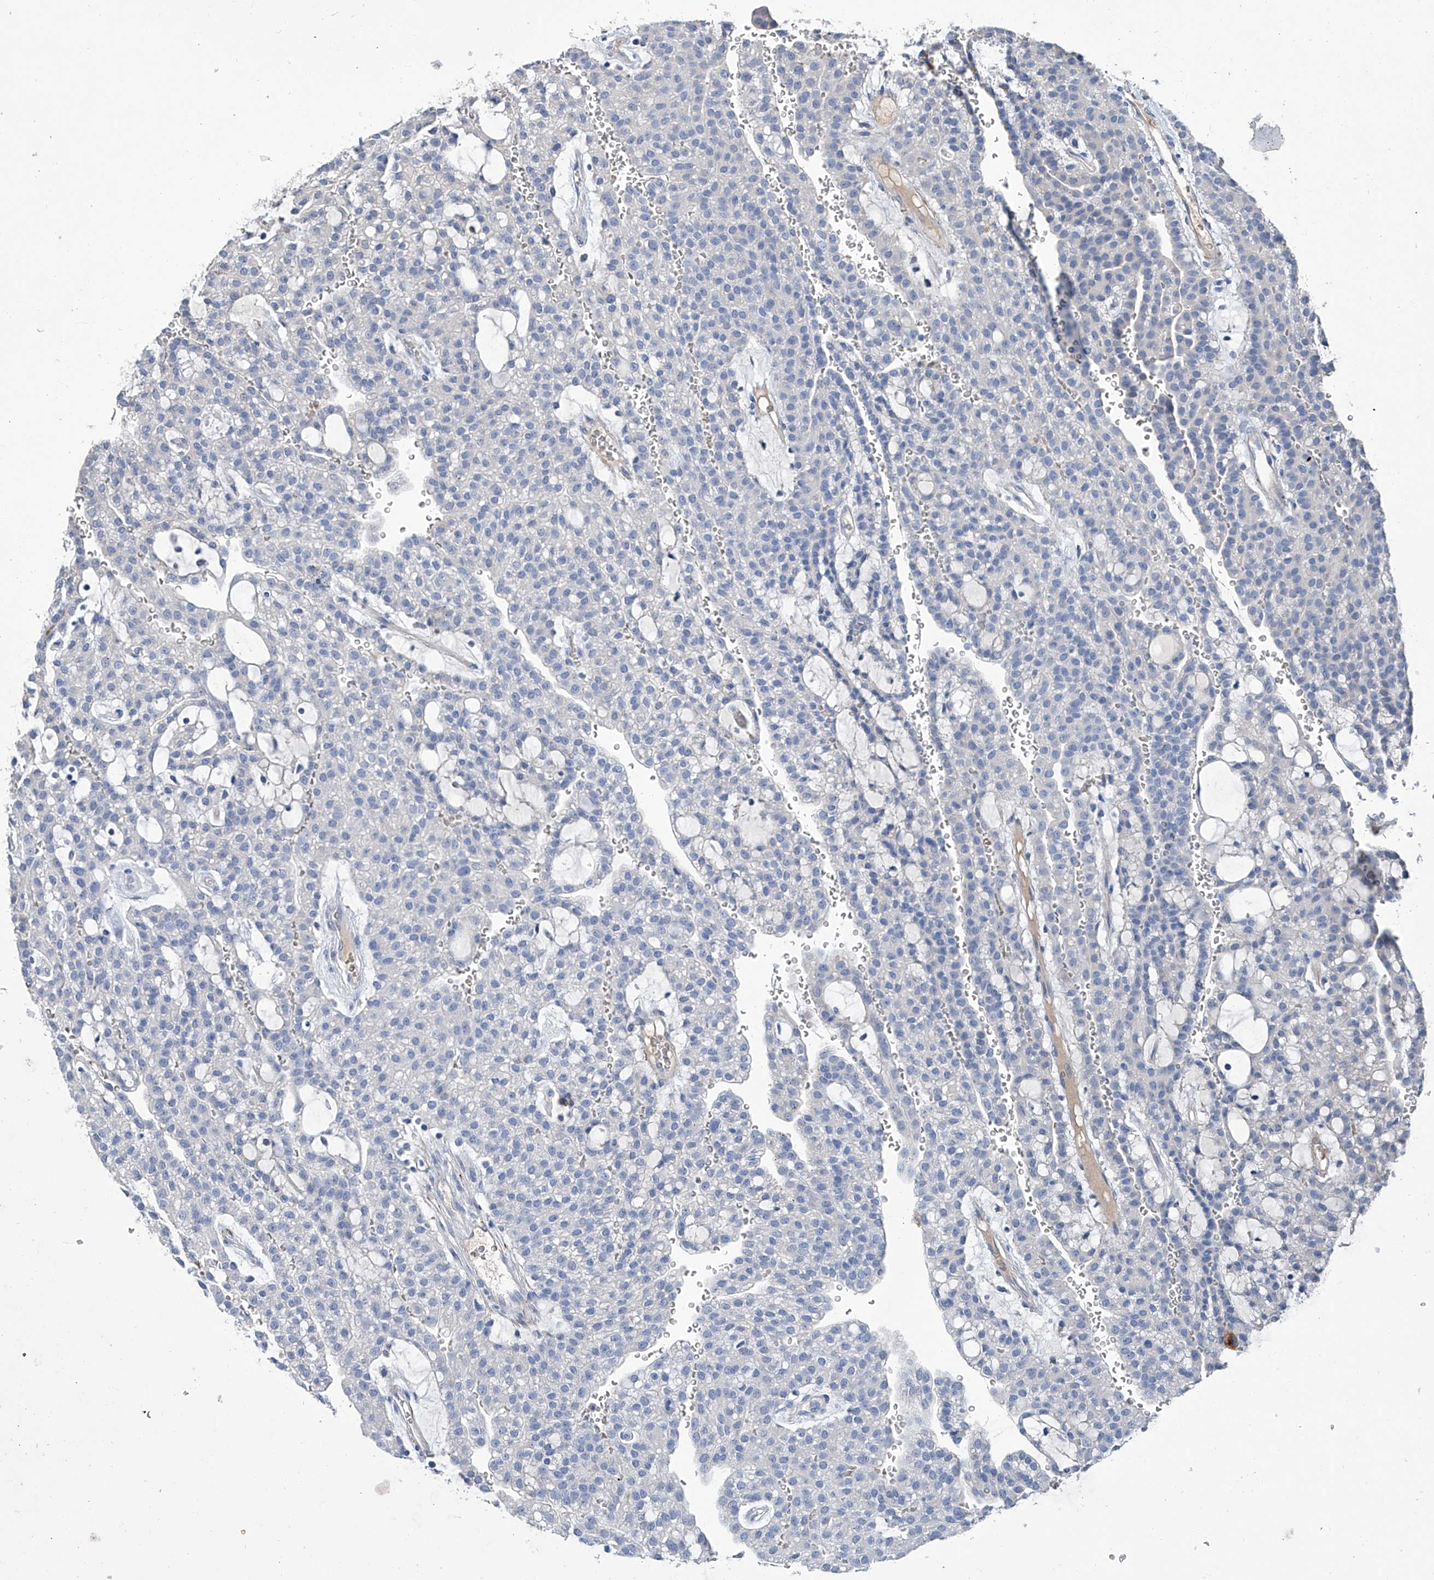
{"staining": {"intensity": "negative", "quantity": "none", "location": "none"}, "tissue": "renal cancer", "cell_type": "Tumor cells", "image_type": "cancer", "snomed": [{"axis": "morphology", "description": "Adenocarcinoma, NOS"}, {"axis": "topography", "description": "Kidney"}], "caption": "Human renal adenocarcinoma stained for a protein using IHC reveals no staining in tumor cells.", "gene": "GPT", "patient": {"sex": "male", "age": 63}}